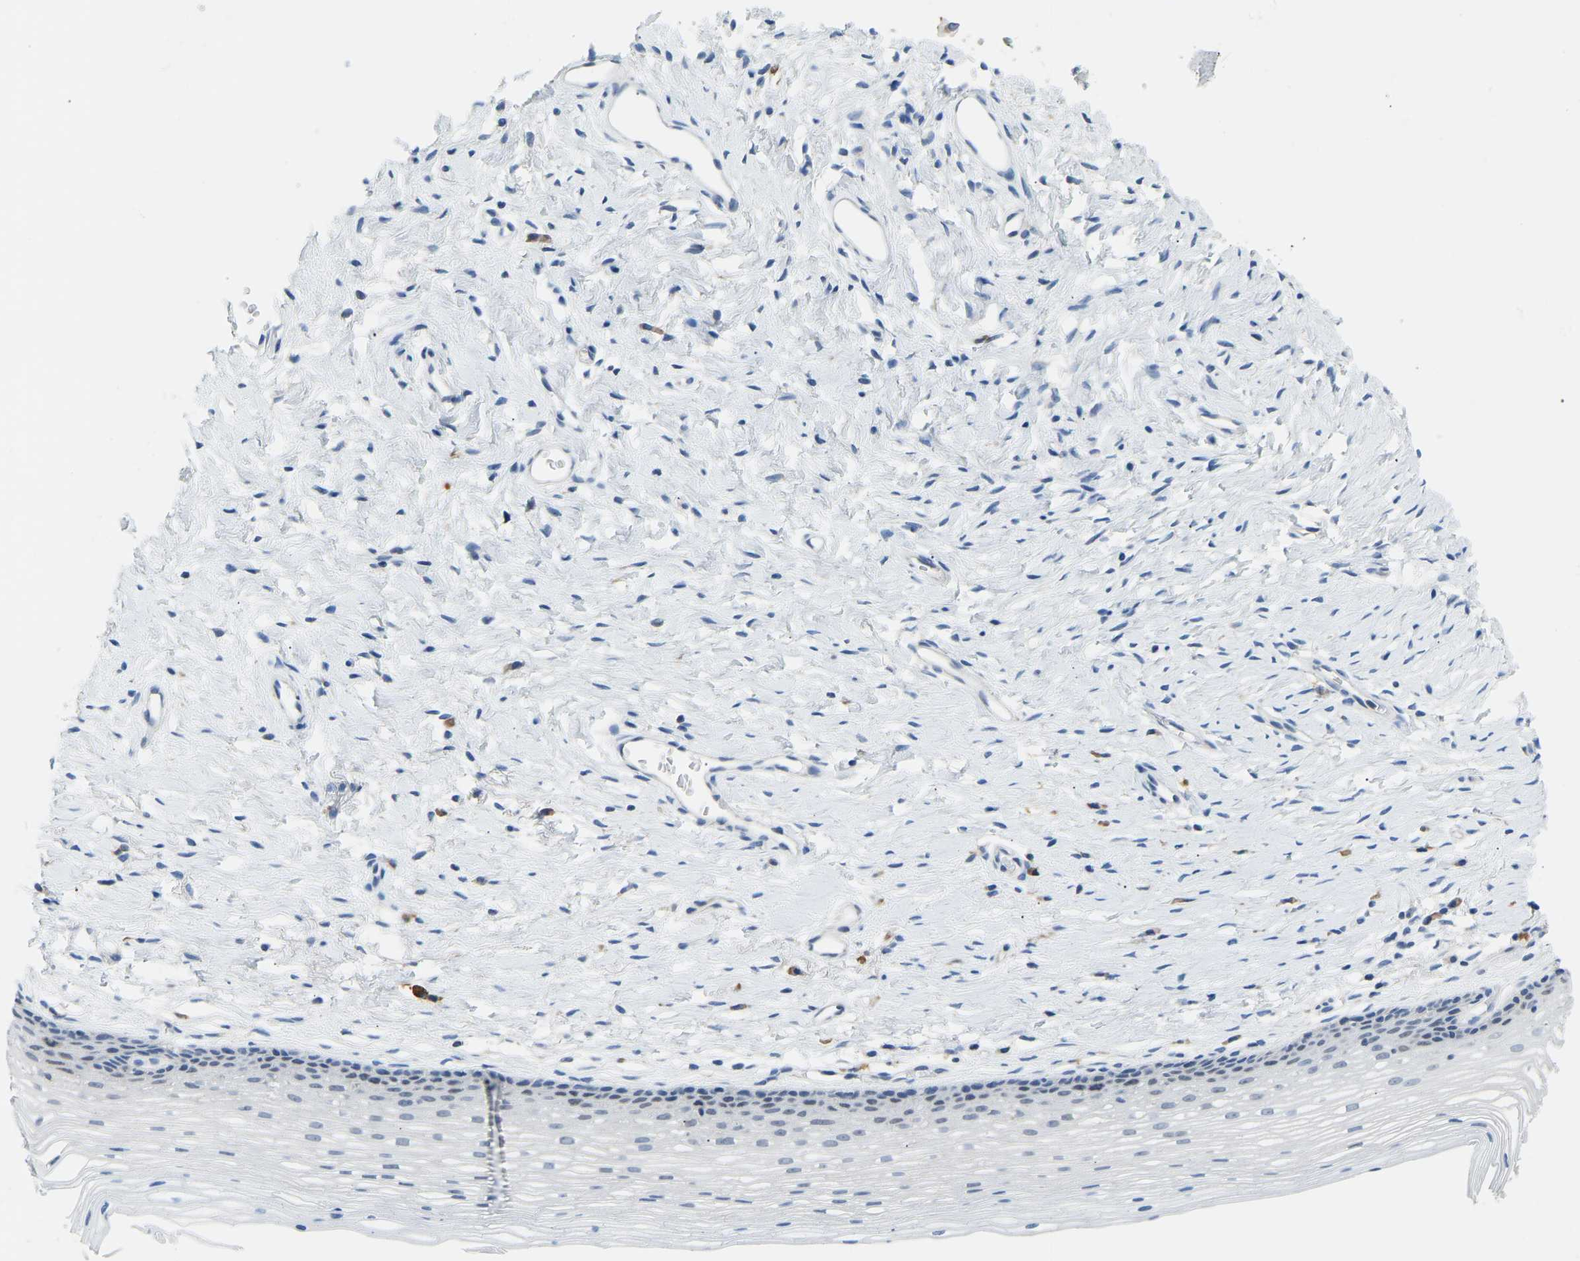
{"staining": {"intensity": "negative", "quantity": "none", "location": "none"}, "tissue": "cervix", "cell_type": "Glandular cells", "image_type": "normal", "snomed": [{"axis": "morphology", "description": "Normal tissue, NOS"}, {"axis": "topography", "description": "Cervix"}], "caption": "The micrograph demonstrates no significant positivity in glandular cells of cervix.", "gene": "VRK1", "patient": {"sex": "female", "age": 77}}